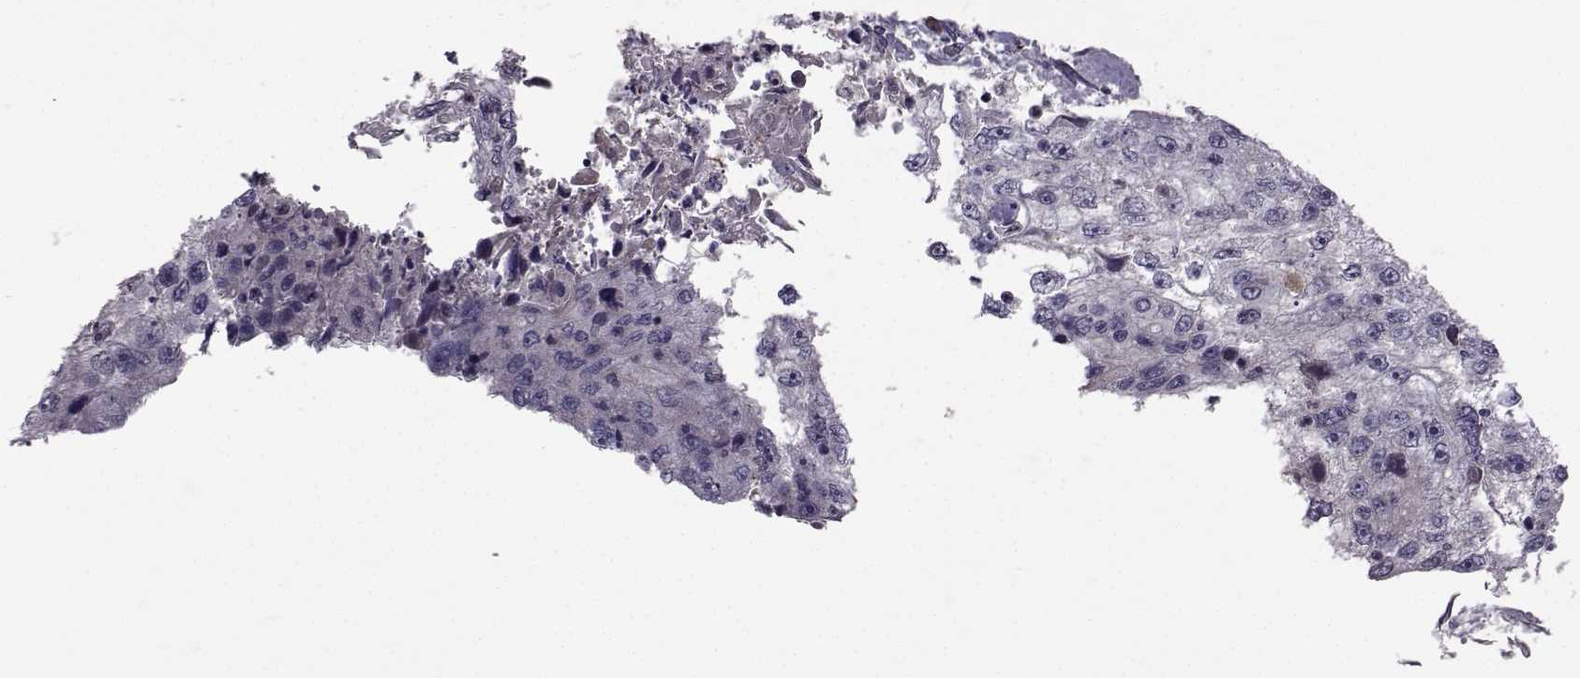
{"staining": {"intensity": "negative", "quantity": "none", "location": "none"}, "tissue": "cervical cancer", "cell_type": "Tumor cells", "image_type": "cancer", "snomed": [{"axis": "morphology", "description": "Squamous cell carcinoma, NOS"}, {"axis": "topography", "description": "Cervix"}], "caption": "Image shows no significant protein positivity in tumor cells of cervical cancer.", "gene": "TNFRSF11B", "patient": {"sex": "female", "age": 36}}